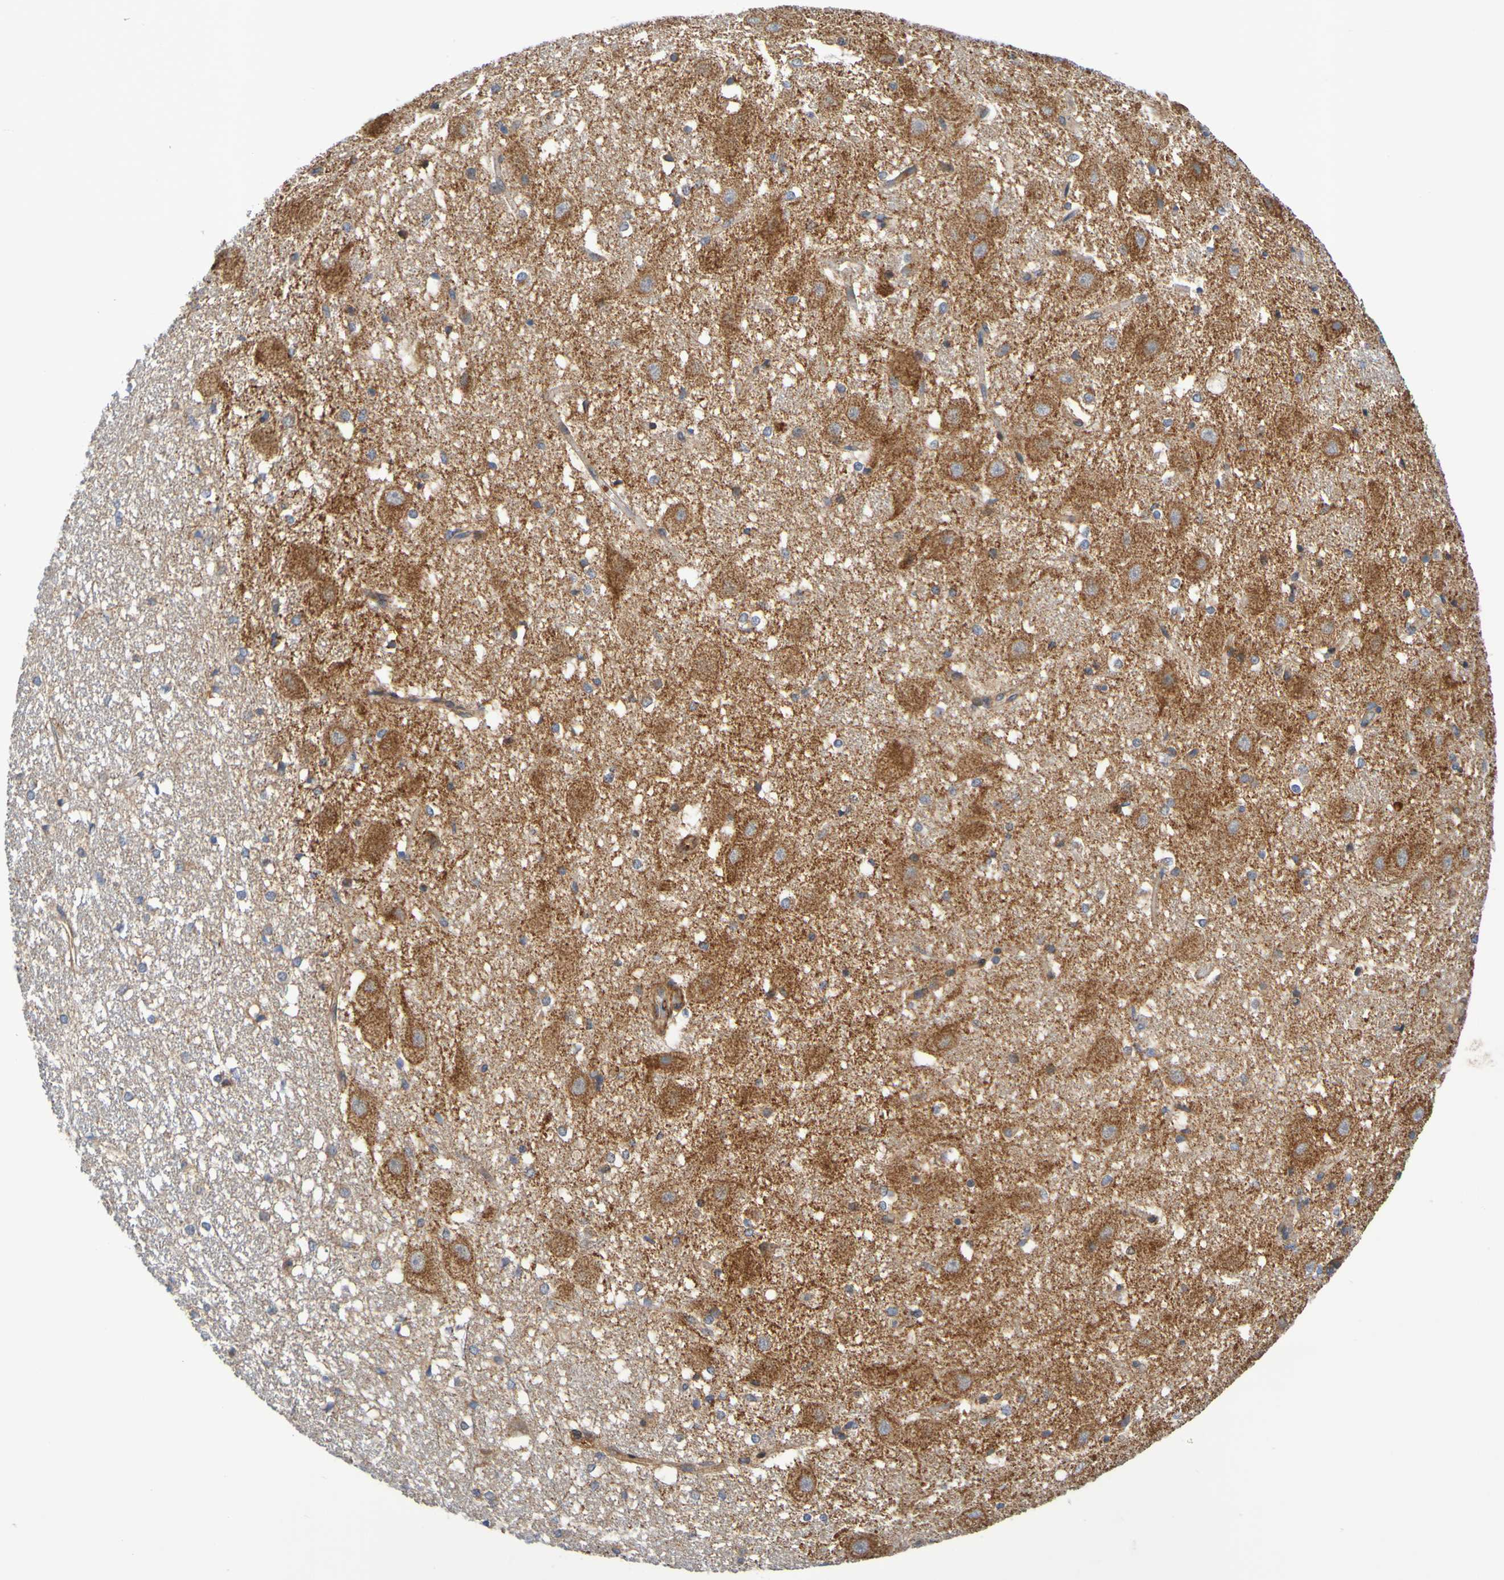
{"staining": {"intensity": "moderate", "quantity": "25%-75%", "location": "cytoplasmic/membranous"}, "tissue": "hippocampus", "cell_type": "Glial cells", "image_type": "normal", "snomed": [{"axis": "morphology", "description": "Normal tissue, NOS"}, {"axis": "topography", "description": "Hippocampus"}], "caption": "Immunohistochemistry (IHC) histopathology image of unremarkable hippocampus: human hippocampus stained using immunohistochemistry (IHC) displays medium levels of moderate protein expression localized specifically in the cytoplasmic/membranous of glial cells, appearing as a cytoplasmic/membranous brown color.", "gene": "CCDC51", "patient": {"sex": "female", "age": 19}}